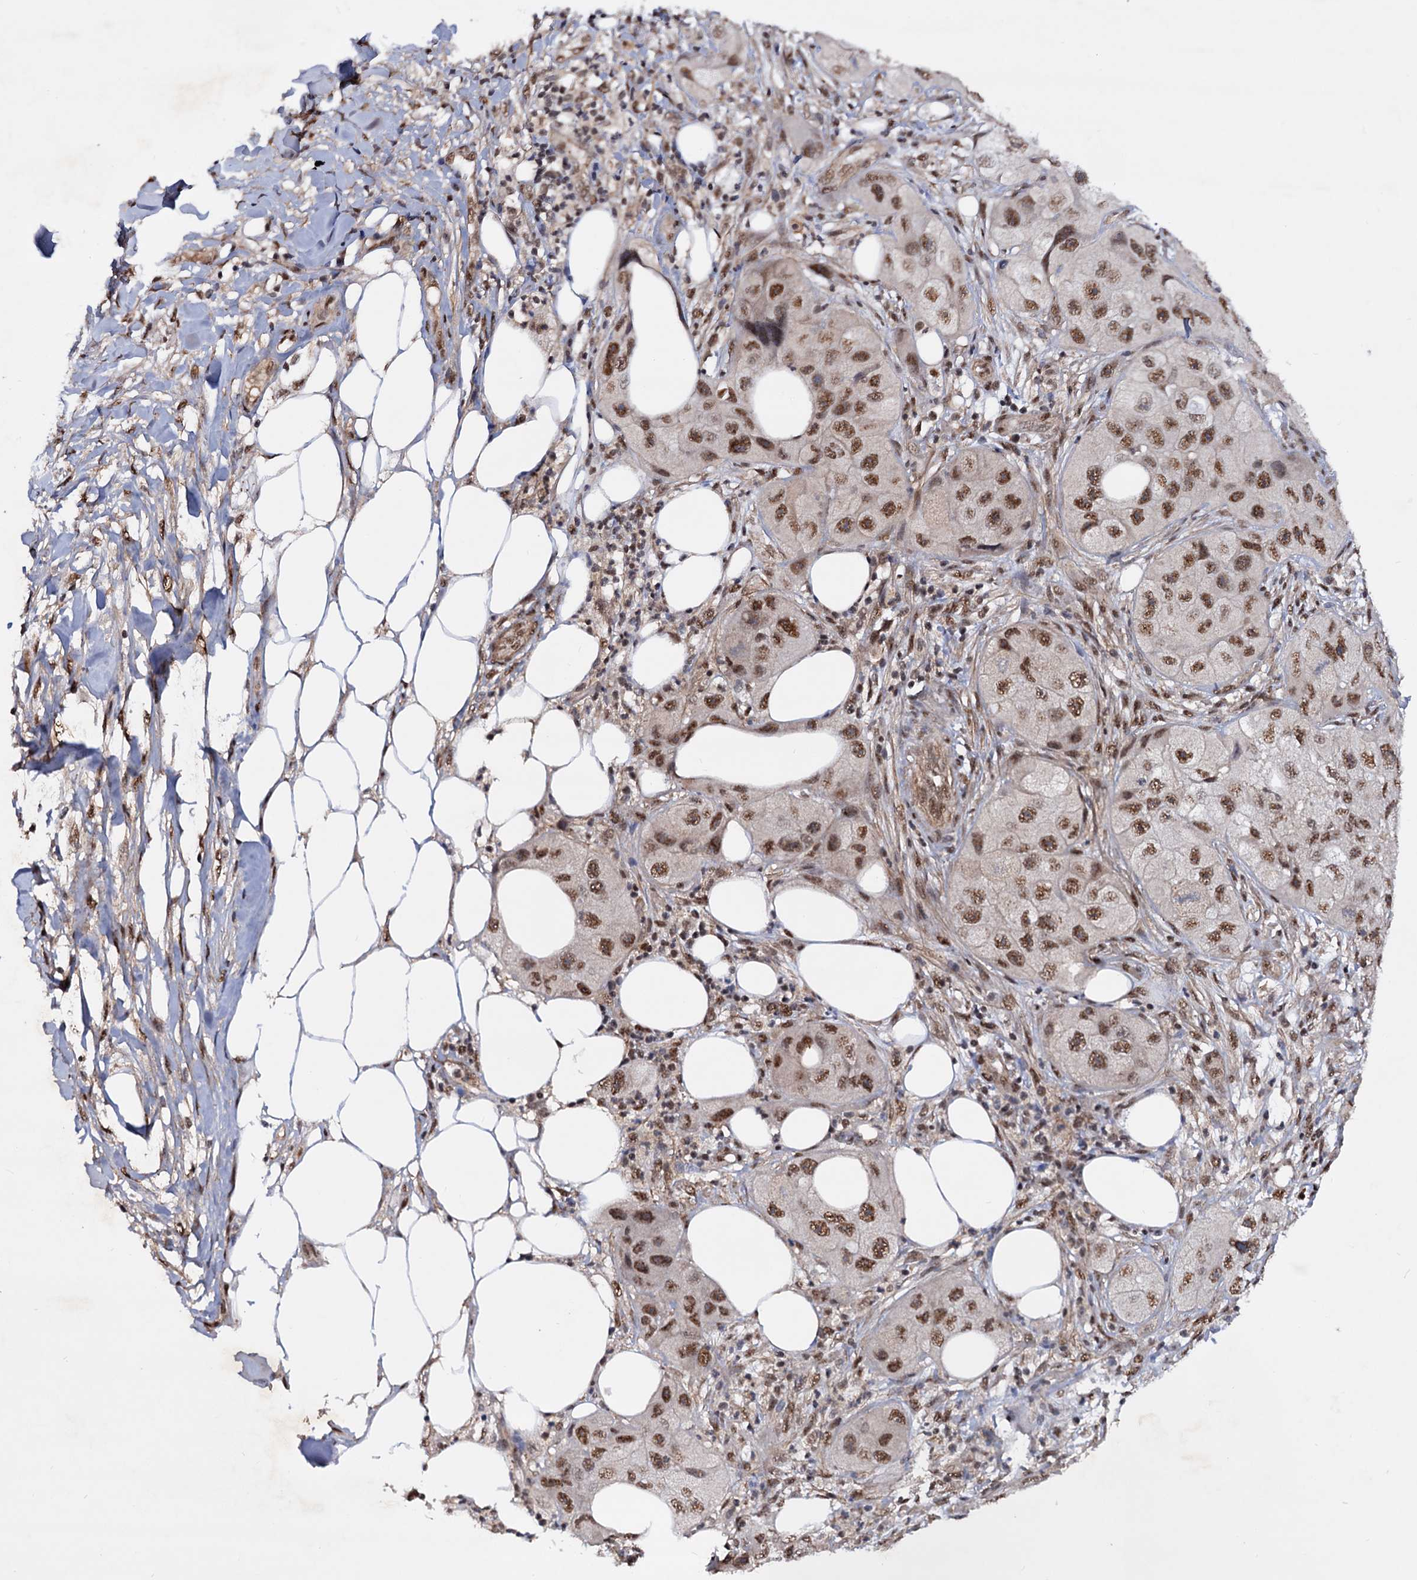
{"staining": {"intensity": "moderate", "quantity": ">75%", "location": "nuclear"}, "tissue": "skin cancer", "cell_type": "Tumor cells", "image_type": "cancer", "snomed": [{"axis": "morphology", "description": "Squamous cell carcinoma, NOS"}, {"axis": "topography", "description": "Skin"}, {"axis": "topography", "description": "Subcutis"}], "caption": "High-magnification brightfield microscopy of skin squamous cell carcinoma stained with DAB (3,3'-diaminobenzidine) (brown) and counterstained with hematoxylin (blue). tumor cells exhibit moderate nuclear staining is identified in about>75% of cells.", "gene": "TBC1D12", "patient": {"sex": "male", "age": 73}}